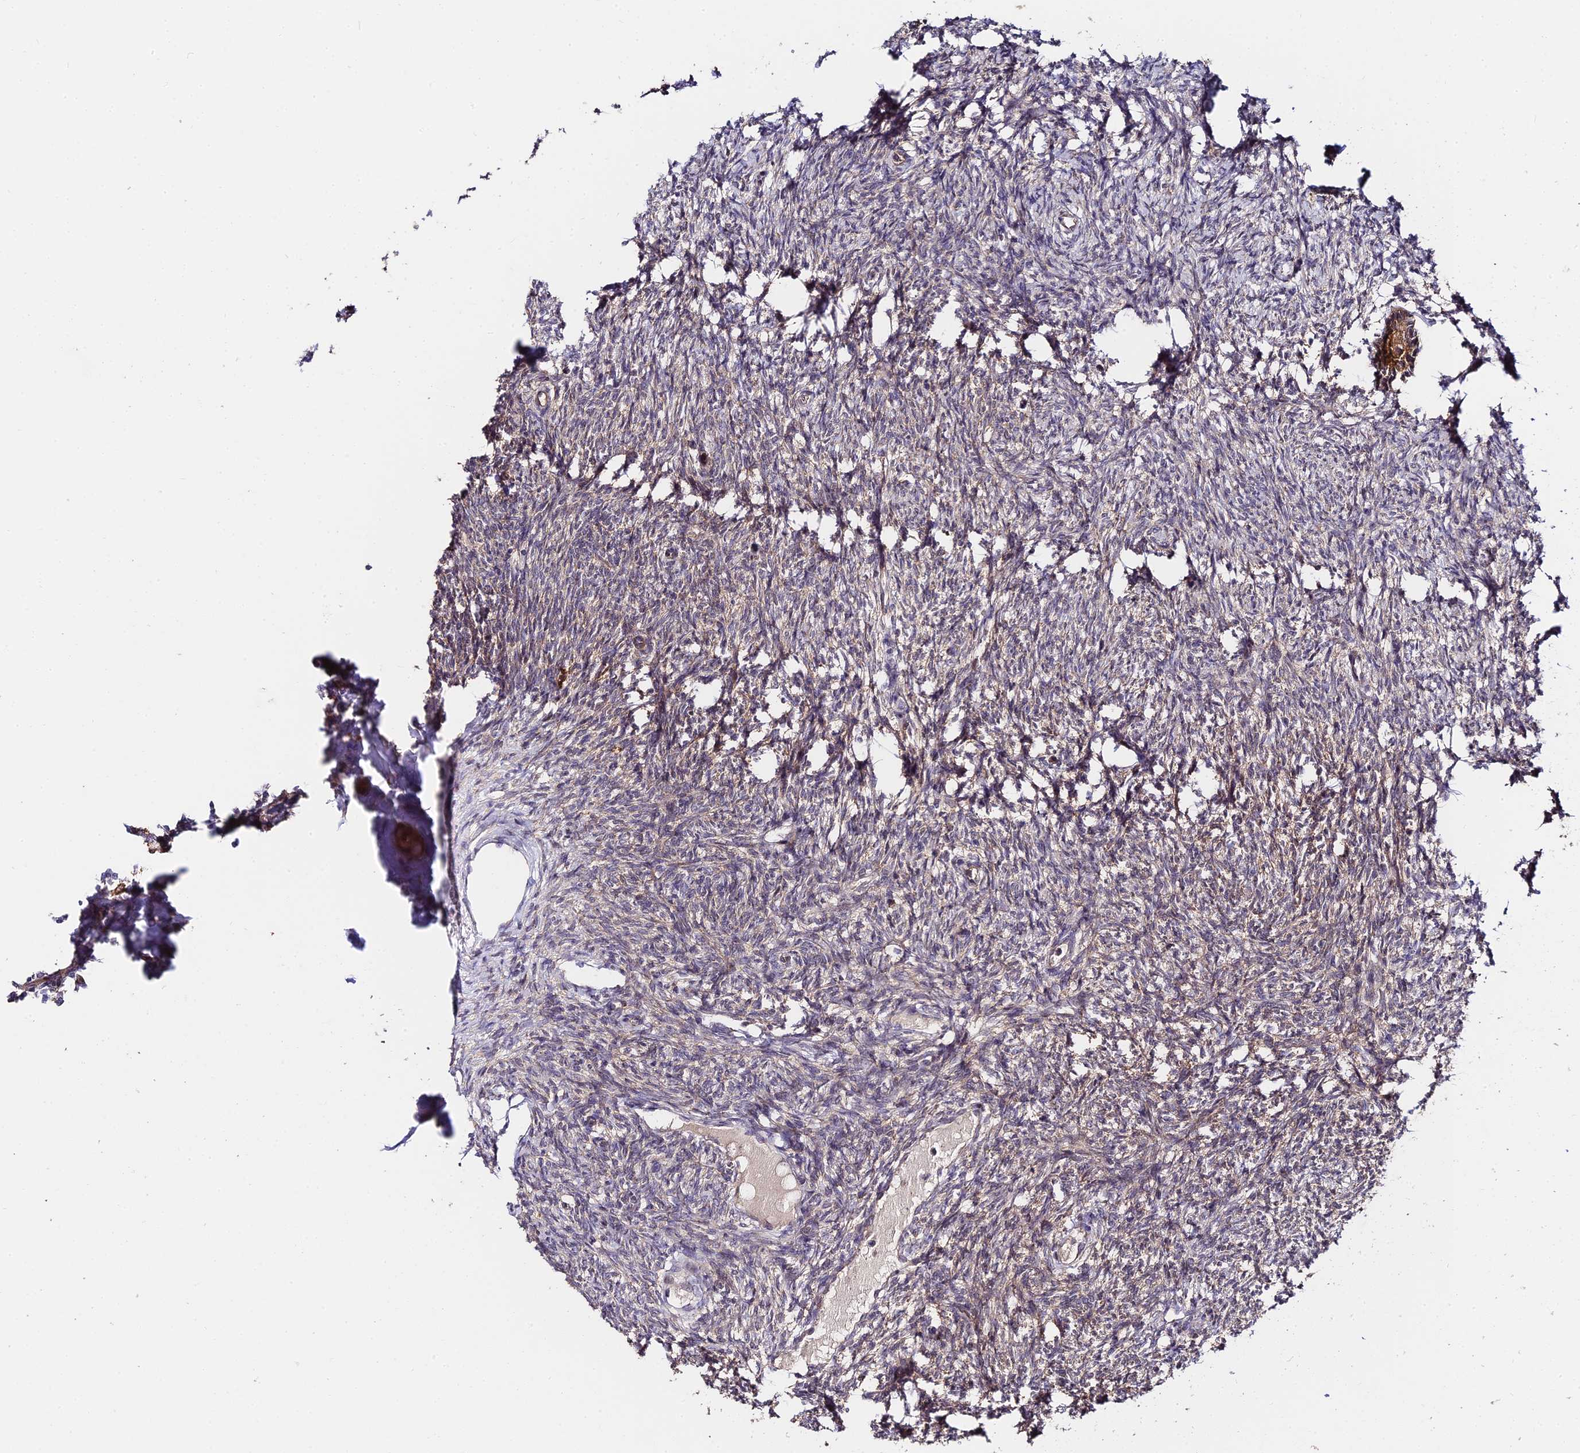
{"staining": {"intensity": "weak", "quantity": "25%-75%", "location": "cytoplasmic/membranous"}, "tissue": "ovary", "cell_type": "Ovarian stroma cells", "image_type": "normal", "snomed": [{"axis": "morphology", "description": "Normal tissue, NOS"}, {"axis": "morphology", "description": "Cyst, NOS"}, {"axis": "topography", "description": "Ovary"}], "caption": "Human ovary stained for a protein (brown) shows weak cytoplasmic/membranous positive positivity in approximately 25%-75% of ovarian stroma cells.", "gene": "C3orf20", "patient": {"sex": "female", "age": 33}}